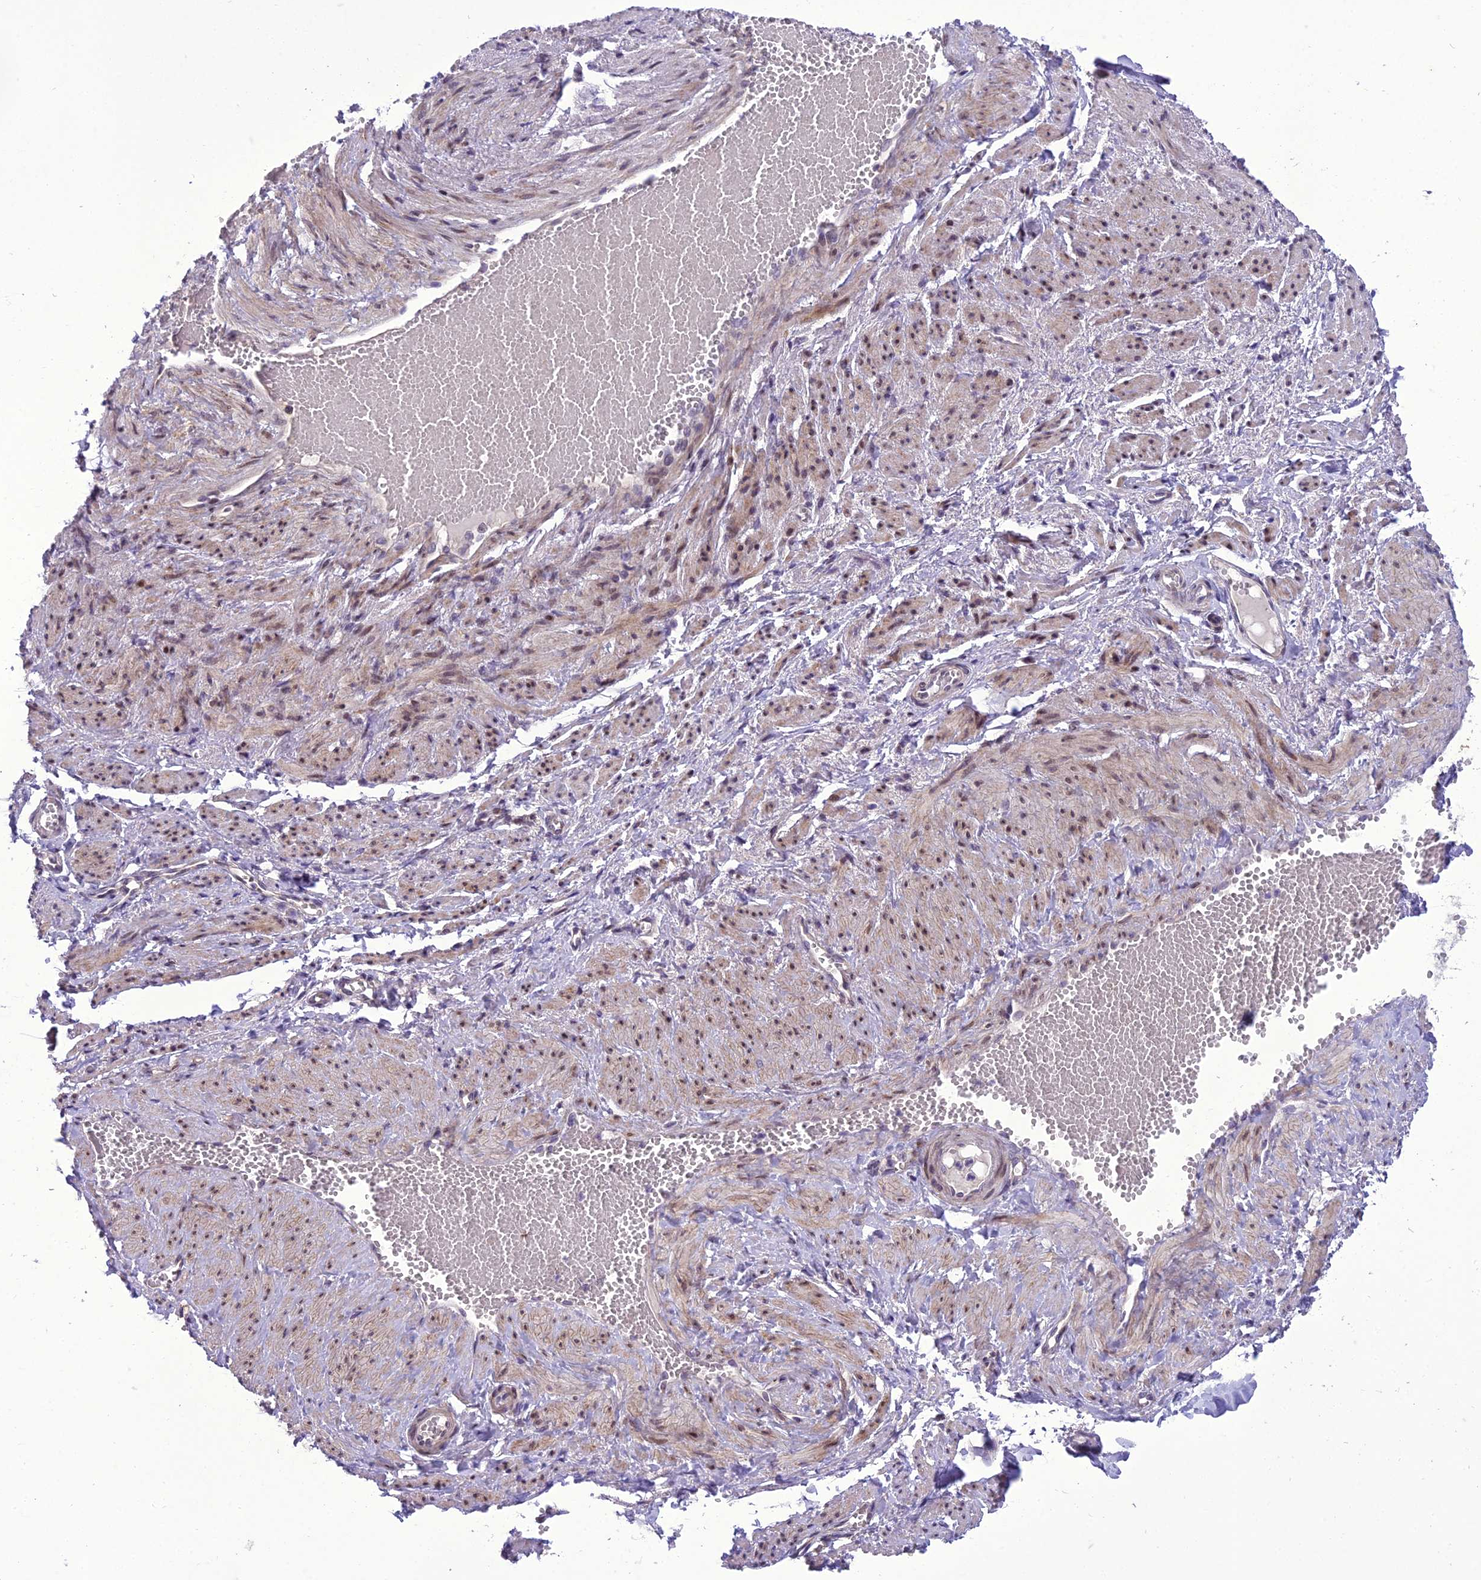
{"staining": {"intensity": "negative", "quantity": "none", "location": "none"}, "tissue": "adipose tissue", "cell_type": "Adipocytes", "image_type": "normal", "snomed": [{"axis": "morphology", "description": "Normal tissue, NOS"}, {"axis": "topography", "description": "Smooth muscle"}, {"axis": "topography", "description": "Peripheral nerve tissue"}], "caption": "High power microscopy histopathology image of an immunohistochemistry (IHC) micrograph of normal adipose tissue, revealing no significant positivity in adipocytes.", "gene": "NEURL2", "patient": {"sex": "female", "age": 39}}